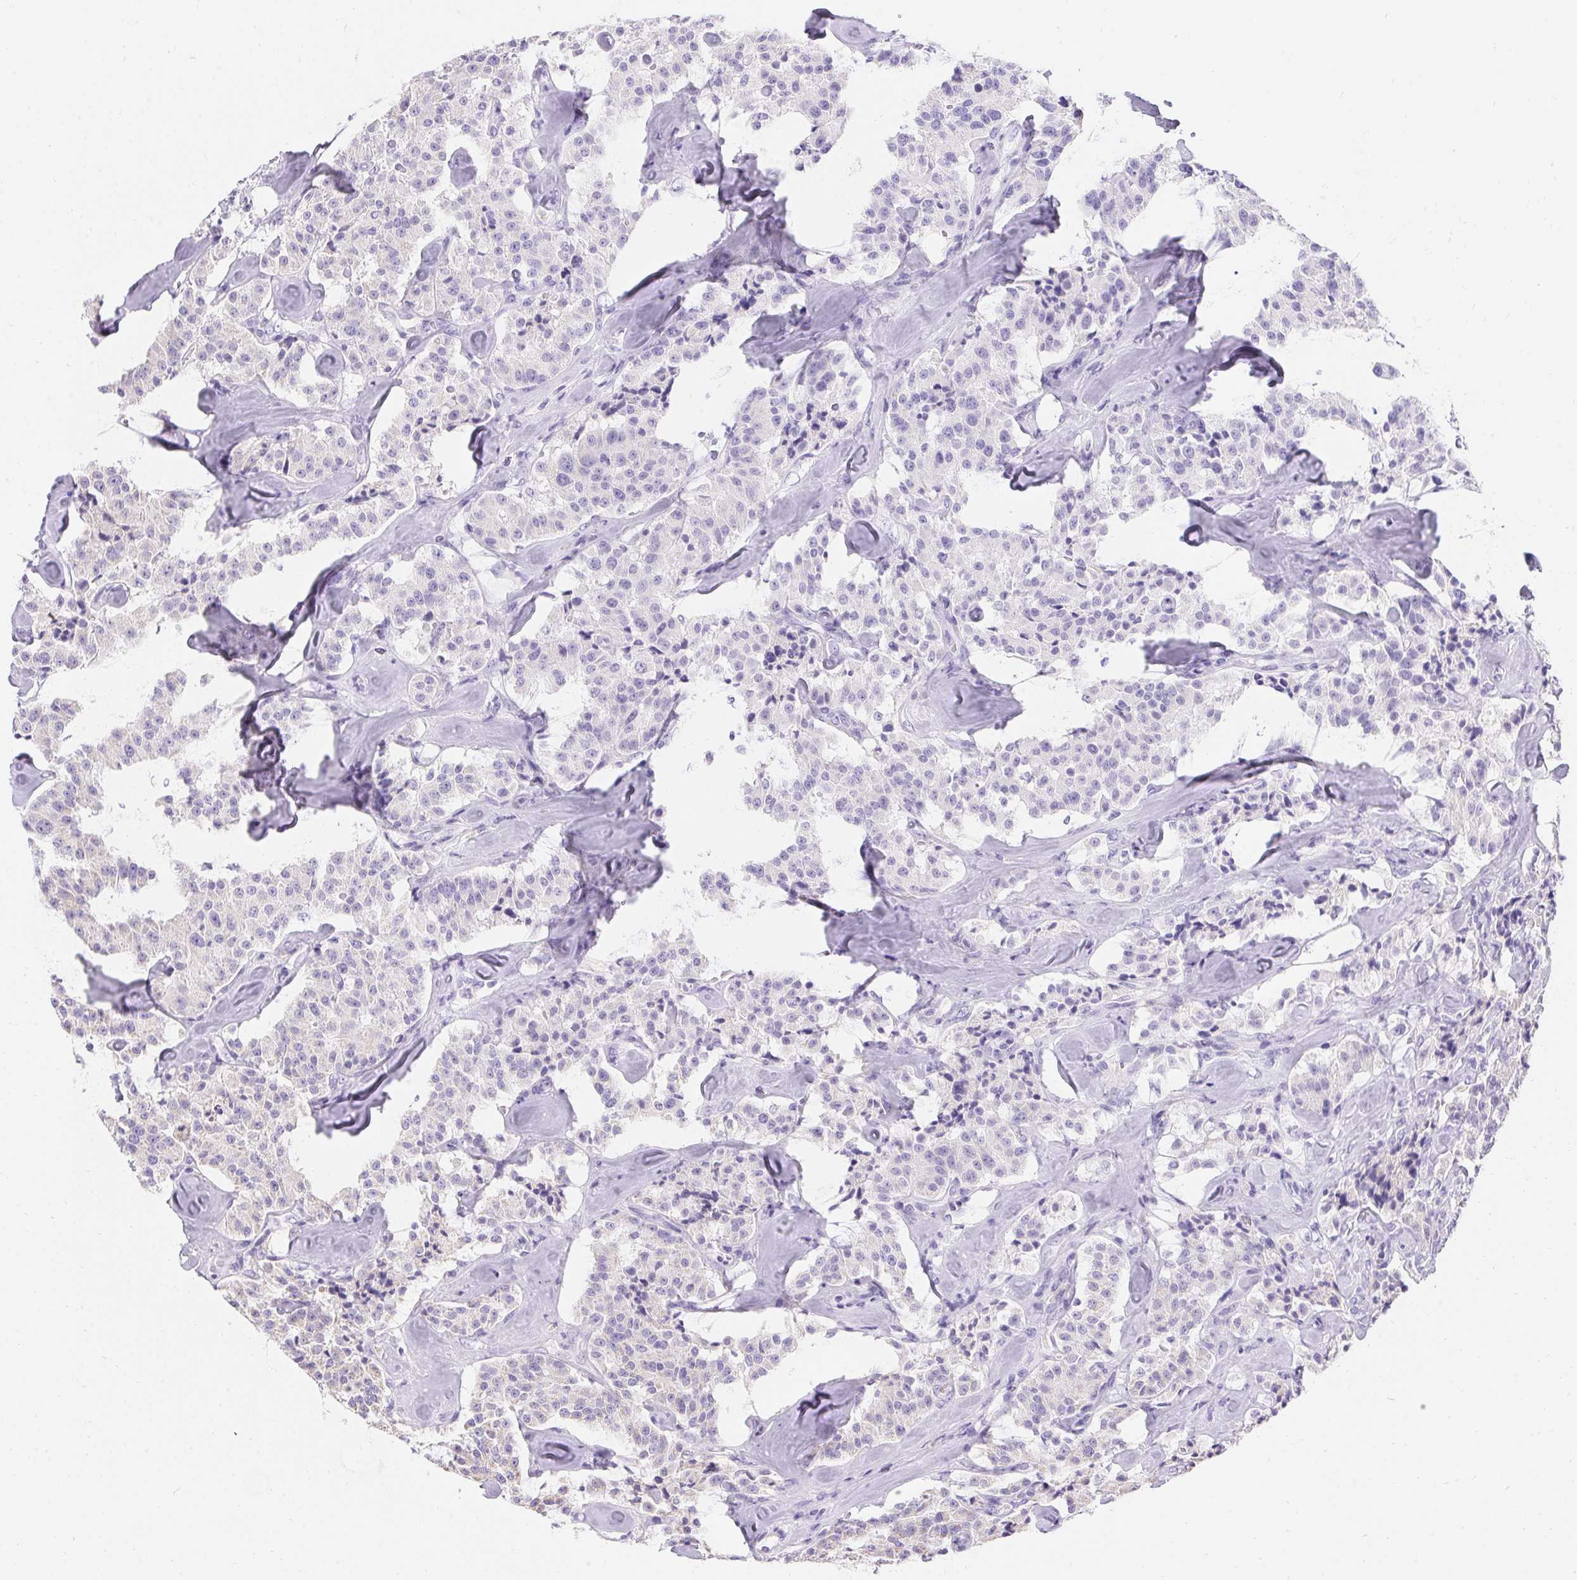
{"staining": {"intensity": "negative", "quantity": "none", "location": "none"}, "tissue": "carcinoid", "cell_type": "Tumor cells", "image_type": "cancer", "snomed": [{"axis": "morphology", "description": "Carcinoid, malignant, NOS"}, {"axis": "topography", "description": "Pancreas"}], "caption": "High power microscopy histopathology image of an IHC photomicrograph of carcinoid, revealing no significant expression in tumor cells.", "gene": "ASGR2", "patient": {"sex": "male", "age": 41}}